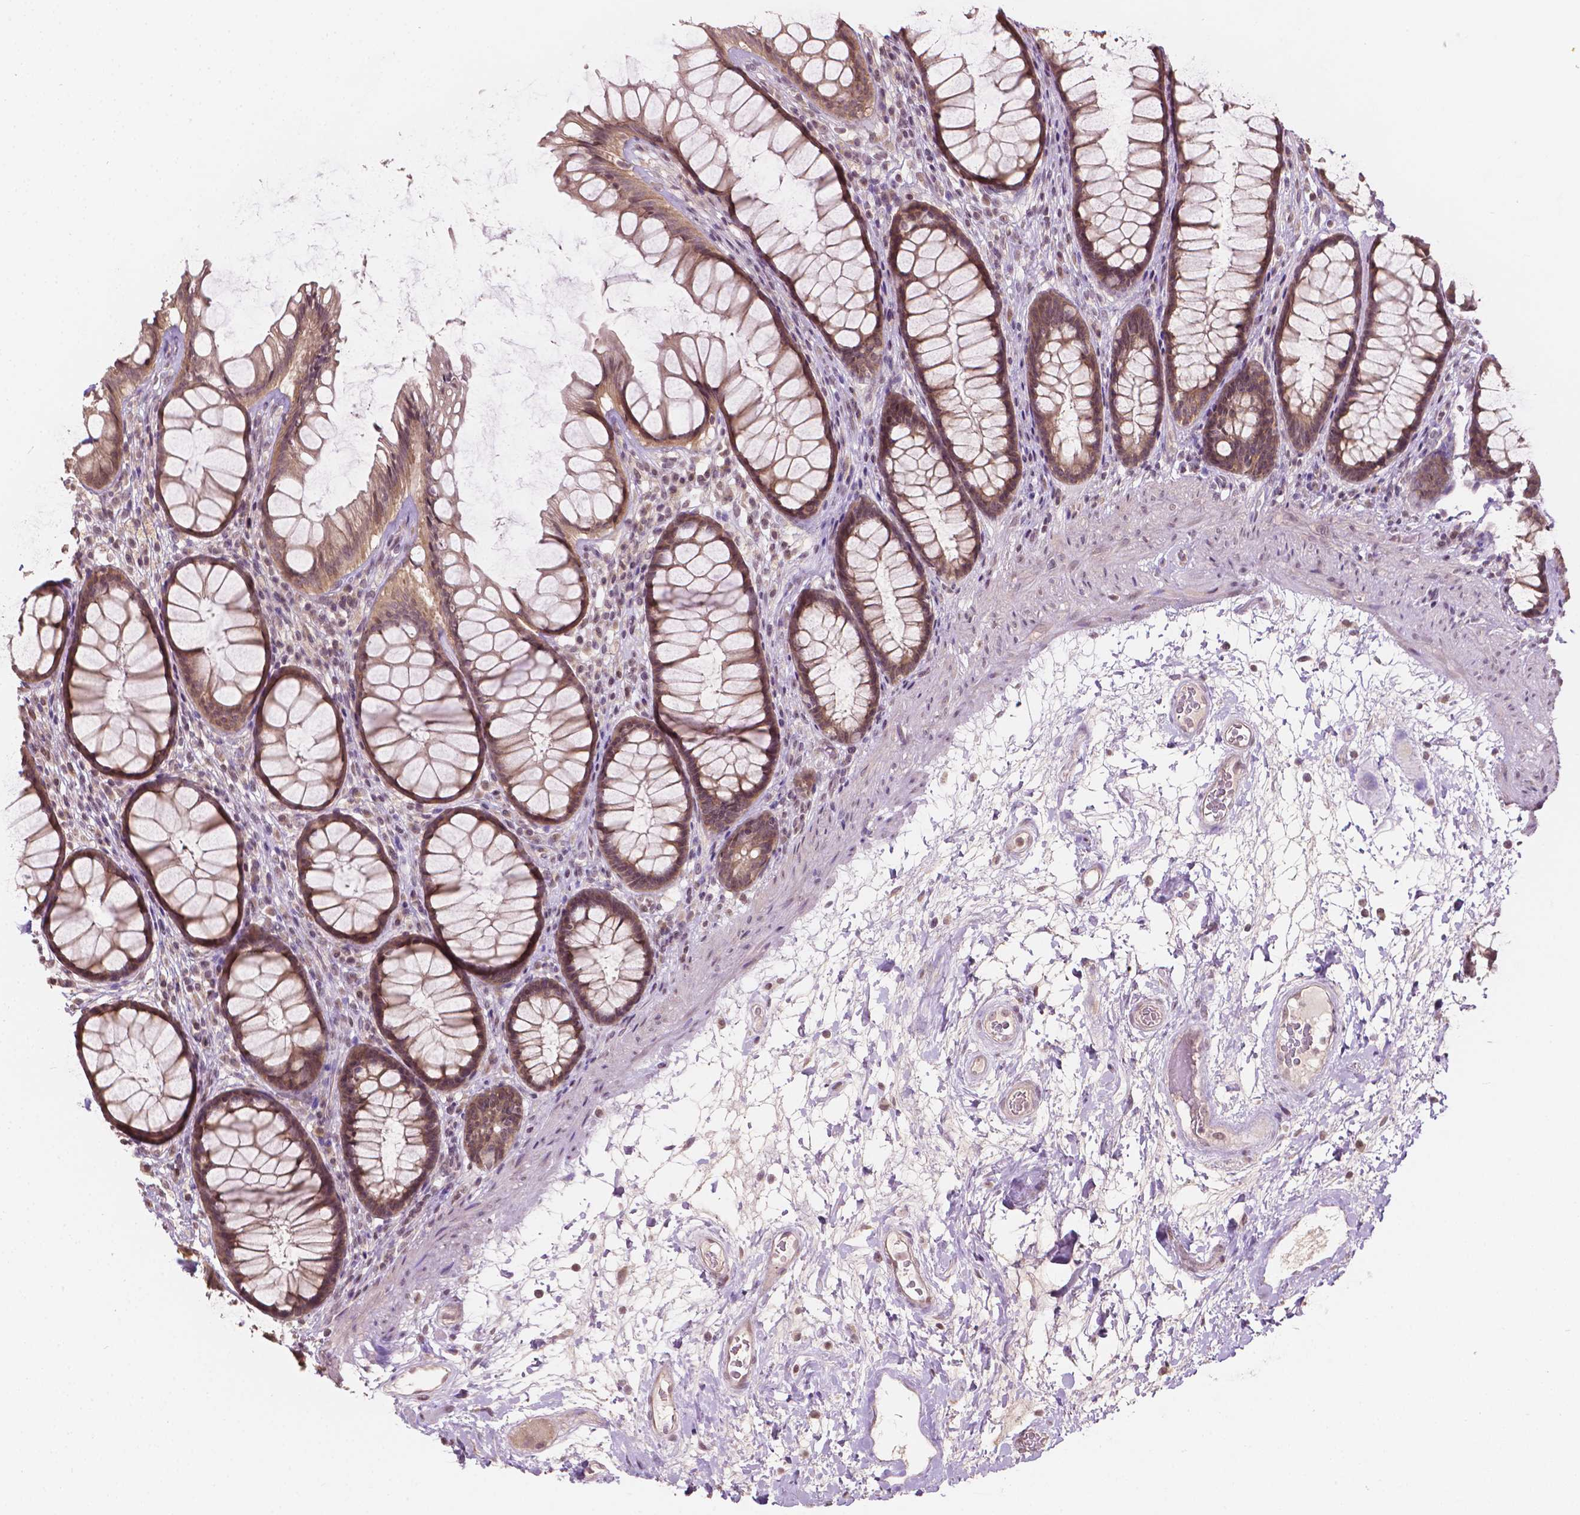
{"staining": {"intensity": "moderate", "quantity": ">75%", "location": "cytoplasmic/membranous"}, "tissue": "rectum", "cell_type": "Glandular cells", "image_type": "normal", "snomed": [{"axis": "morphology", "description": "Normal tissue, NOS"}, {"axis": "topography", "description": "Rectum"}], "caption": "Protein analysis of unremarkable rectum reveals moderate cytoplasmic/membranous expression in approximately >75% of glandular cells.", "gene": "NOS1AP", "patient": {"sex": "male", "age": 72}}